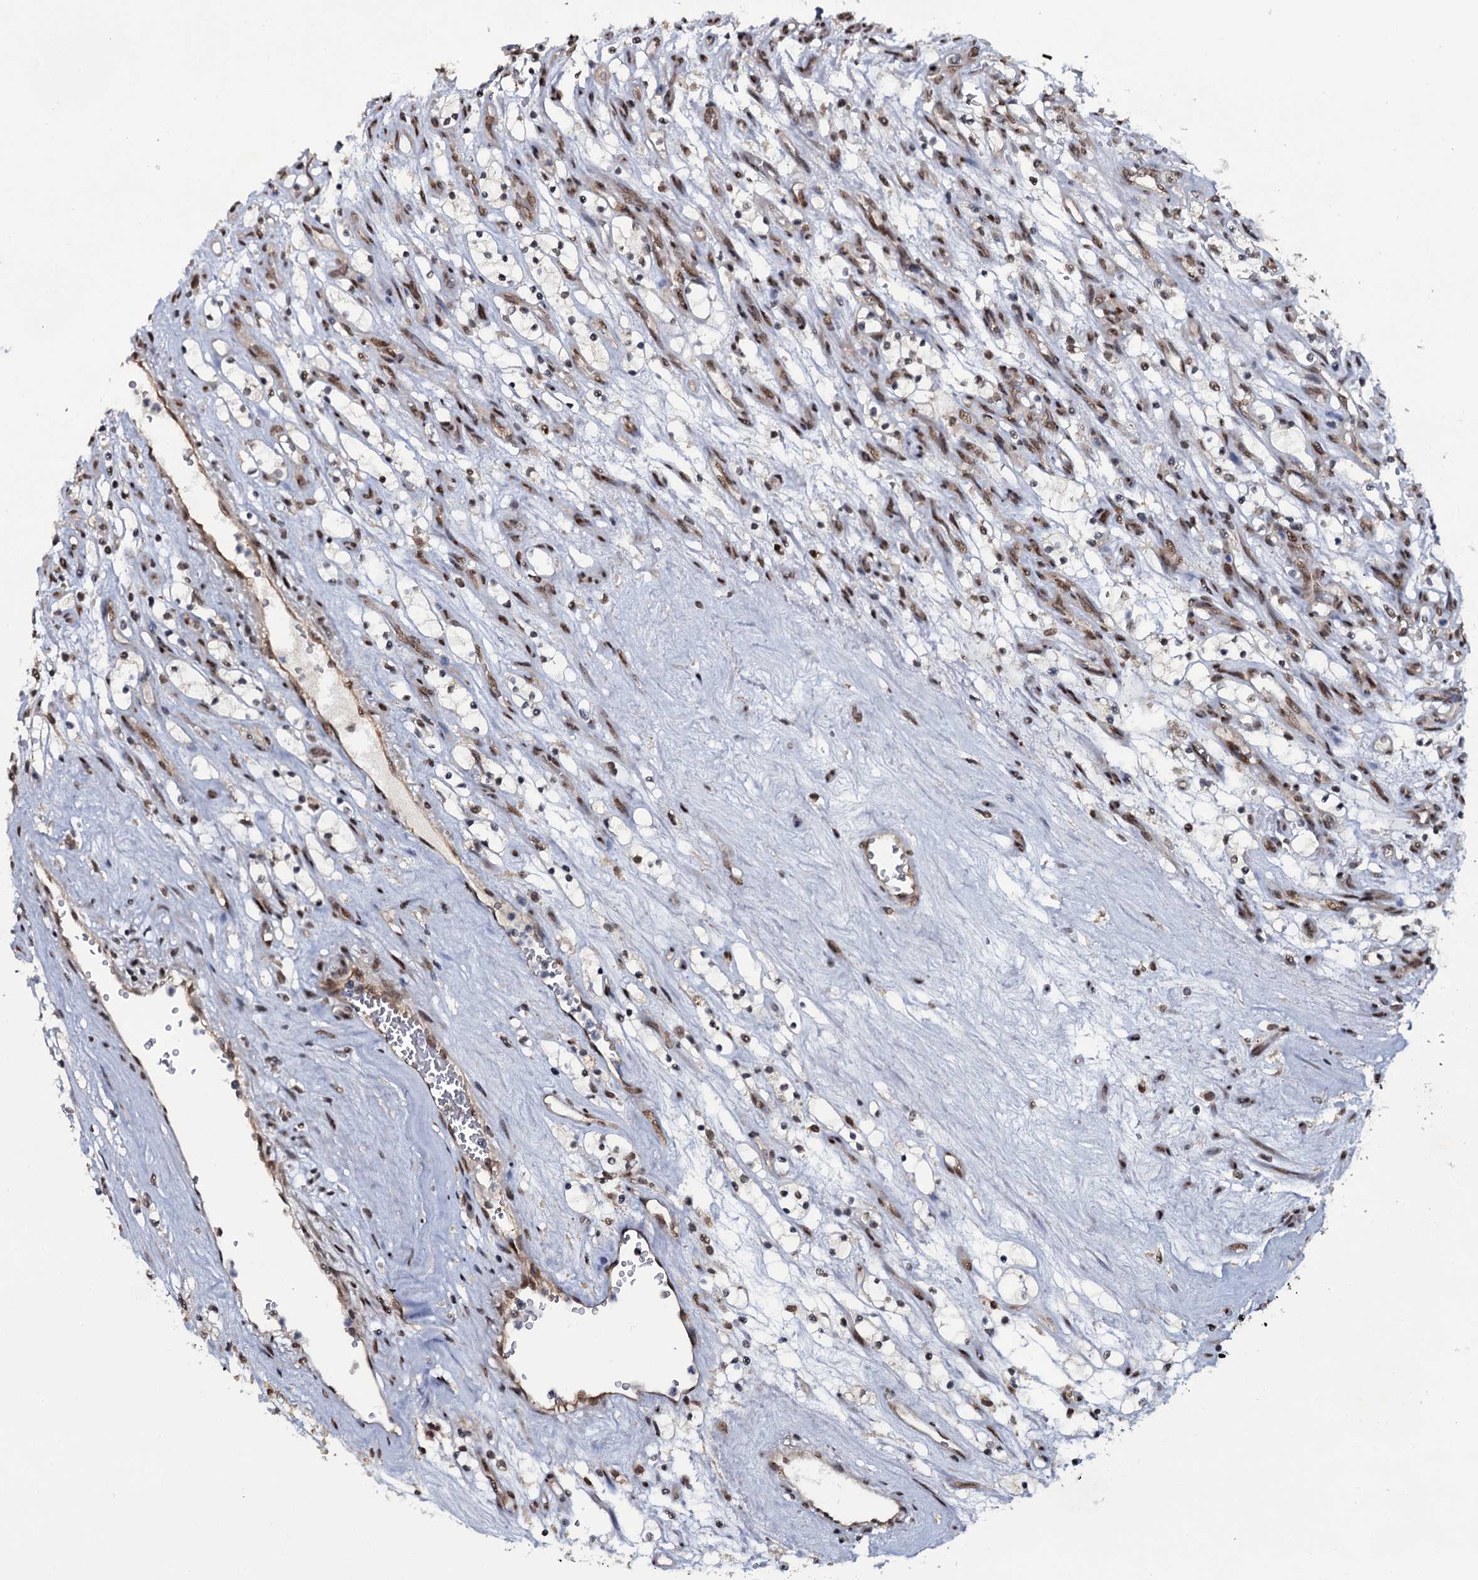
{"staining": {"intensity": "negative", "quantity": "none", "location": "none"}, "tissue": "renal cancer", "cell_type": "Tumor cells", "image_type": "cancer", "snomed": [{"axis": "morphology", "description": "Adenocarcinoma, NOS"}, {"axis": "topography", "description": "Kidney"}], "caption": "High power microscopy image of an IHC image of adenocarcinoma (renal), revealing no significant expression in tumor cells.", "gene": "SH2D4B", "patient": {"sex": "female", "age": 69}}